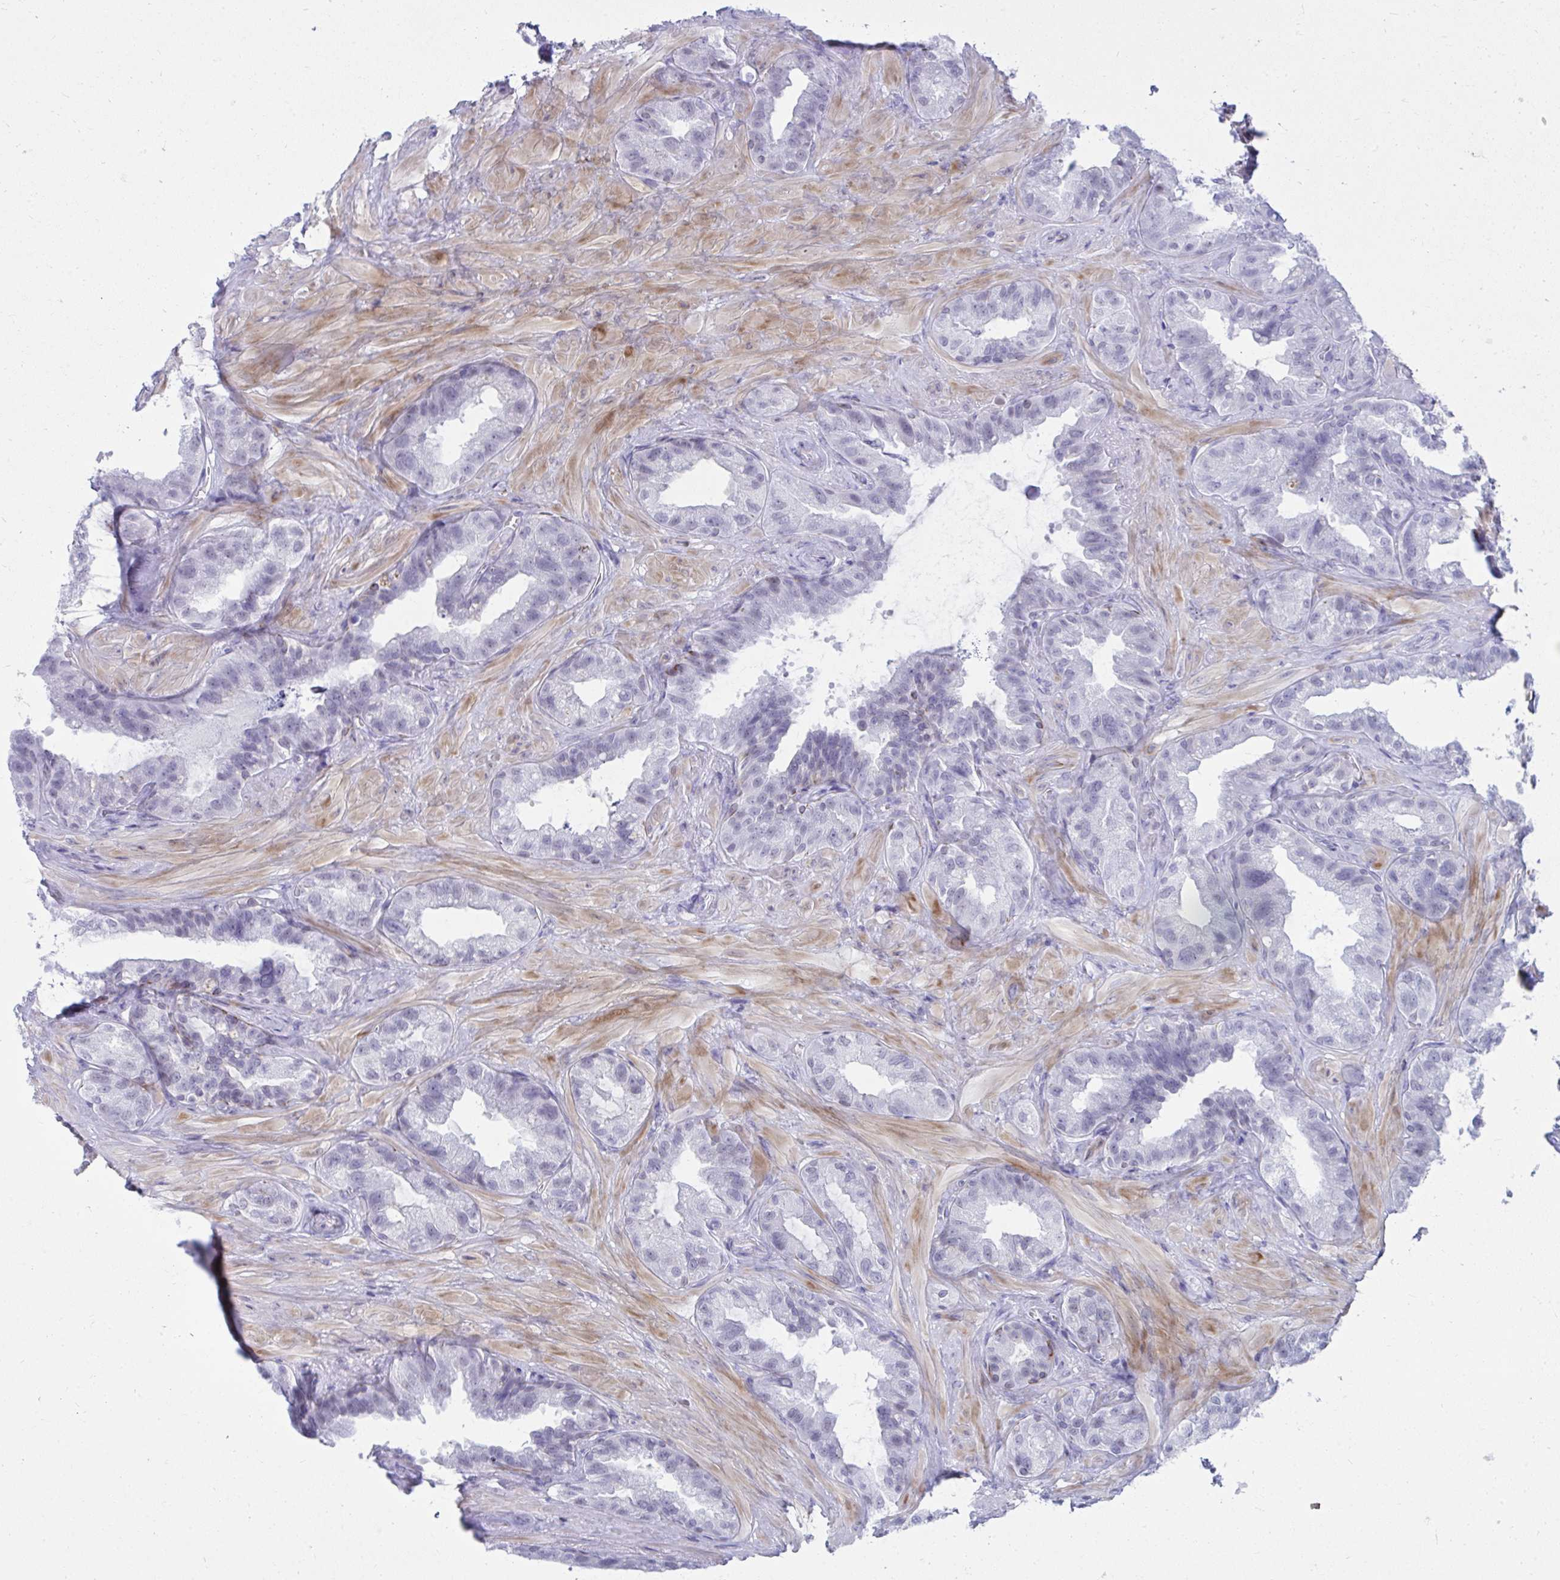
{"staining": {"intensity": "negative", "quantity": "none", "location": "none"}, "tissue": "seminal vesicle", "cell_type": "Glandular cells", "image_type": "normal", "snomed": [{"axis": "morphology", "description": "Normal tissue, NOS"}, {"axis": "topography", "description": "Seminal veicle"}, {"axis": "topography", "description": "Peripheral nerve tissue"}], "caption": "Micrograph shows no significant protein positivity in glandular cells of normal seminal vesicle.", "gene": "OR5F1", "patient": {"sex": "male", "age": 76}}